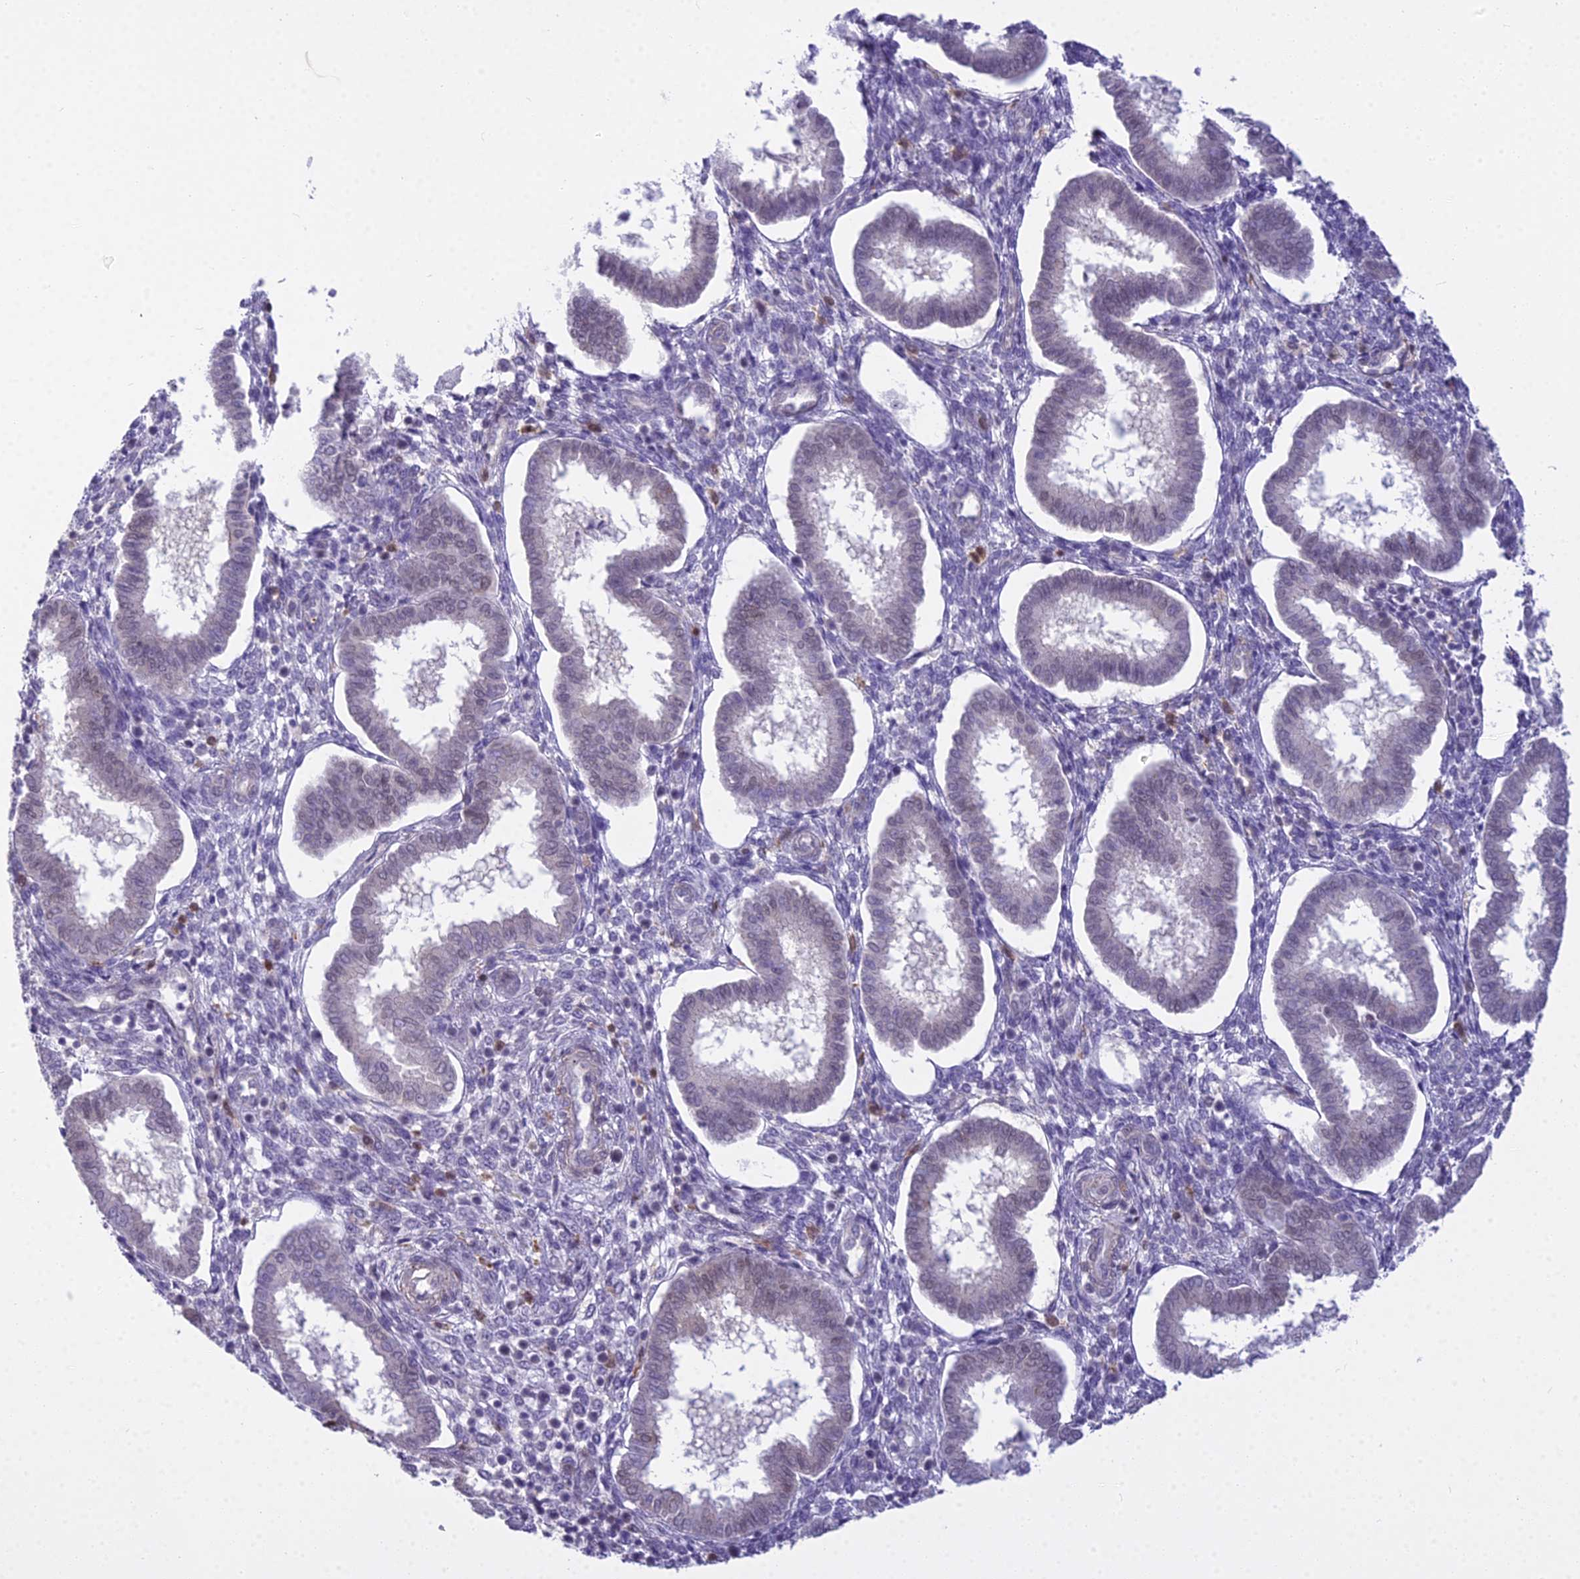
{"staining": {"intensity": "negative", "quantity": "none", "location": "none"}, "tissue": "endometrium", "cell_type": "Cells in endometrial stroma", "image_type": "normal", "snomed": [{"axis": "morphology", "description": "Normal tissue, NOS"}, {"axis": "topography", "description": "Endometrium"}], "caption": "Immunohistochemistry (IHC) histopathology image of normal endometrium stained for a protein (brown), which demonstrates no expression in cells in endometrial stroma.", "gene": "BLNK", "patient": {"sex": "female", "age": 24}}